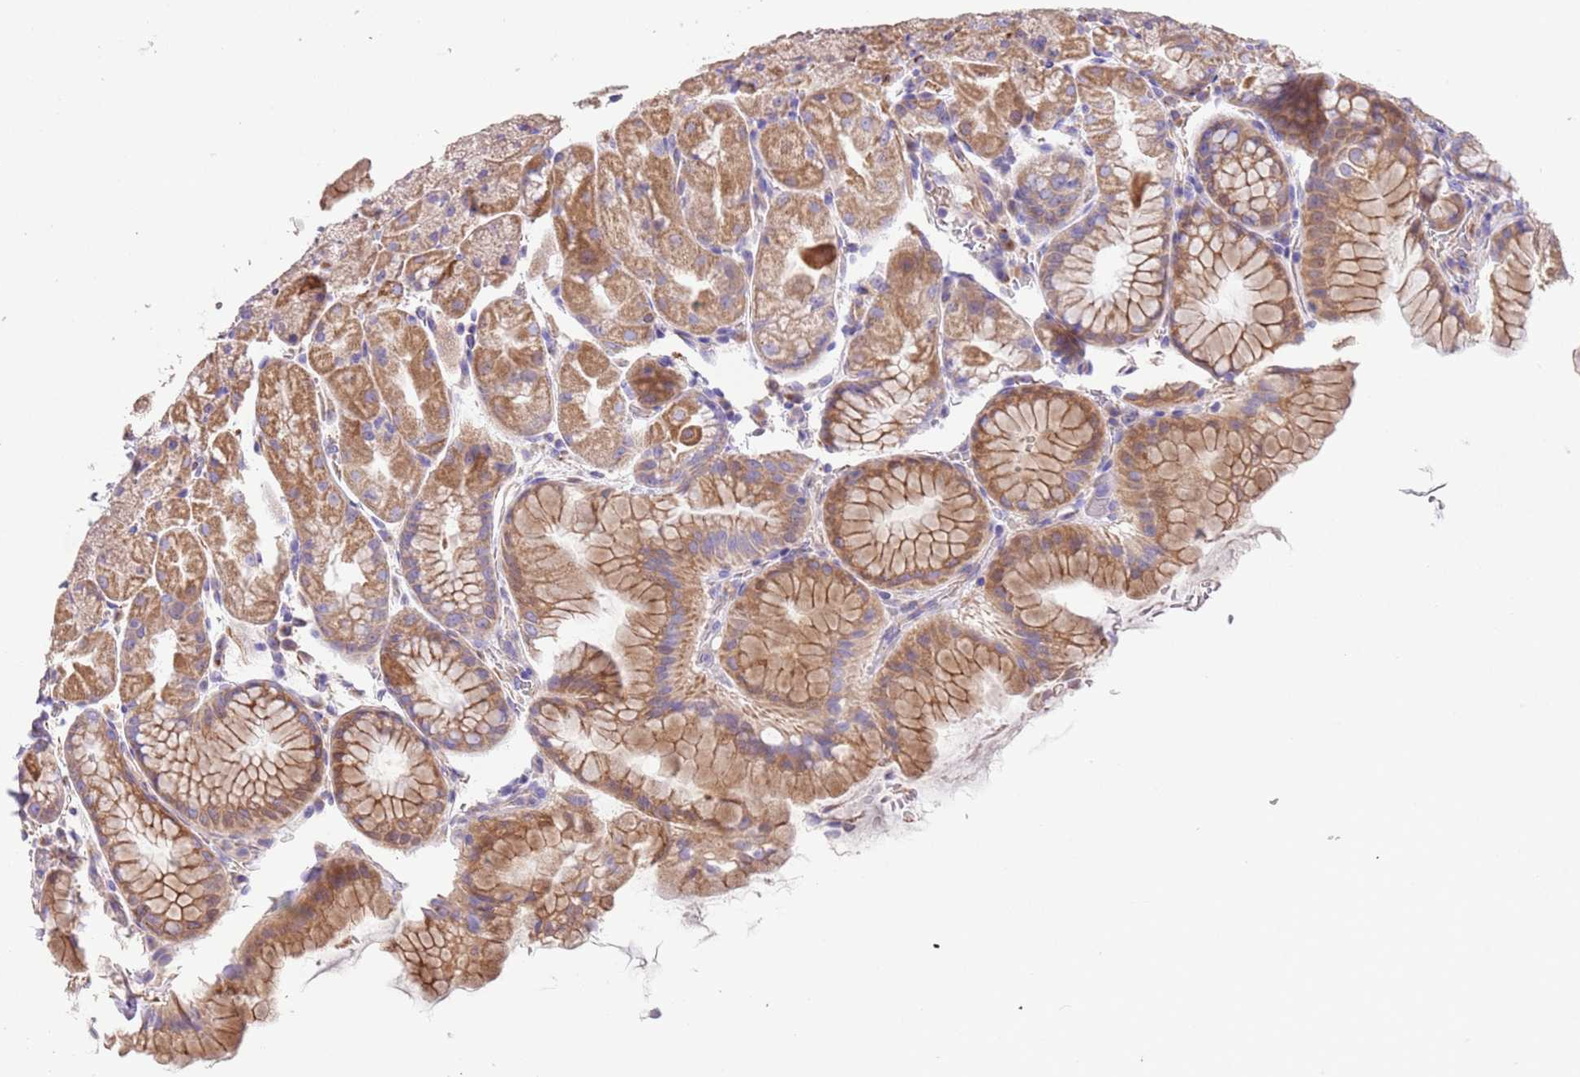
{"staining": {"intensity": "moderate", "quantity": ">75%", "location": "cytoplasmic/membranous"}, "tissue": "stomach", "cell_type": "Glandular cells", "image_type": "normal", "snomed": [{"axis": "morphology", "description": "Normal tissue, NOS"}, {"axis": "topography", "description": "Stomach, upper"}, {"axis": "topography", "description": "Stomach, lower"}], "caption": "Protein analysis of unremarkable stomach displays moderate cytoplasmic/membranous positivity in about >75% of glandular cells. Immunohistochemistry stains the protein in brown and the nuclei are stained blue.", "gene": "PIGA", "patient": {"sex": "male", "age": 67}}